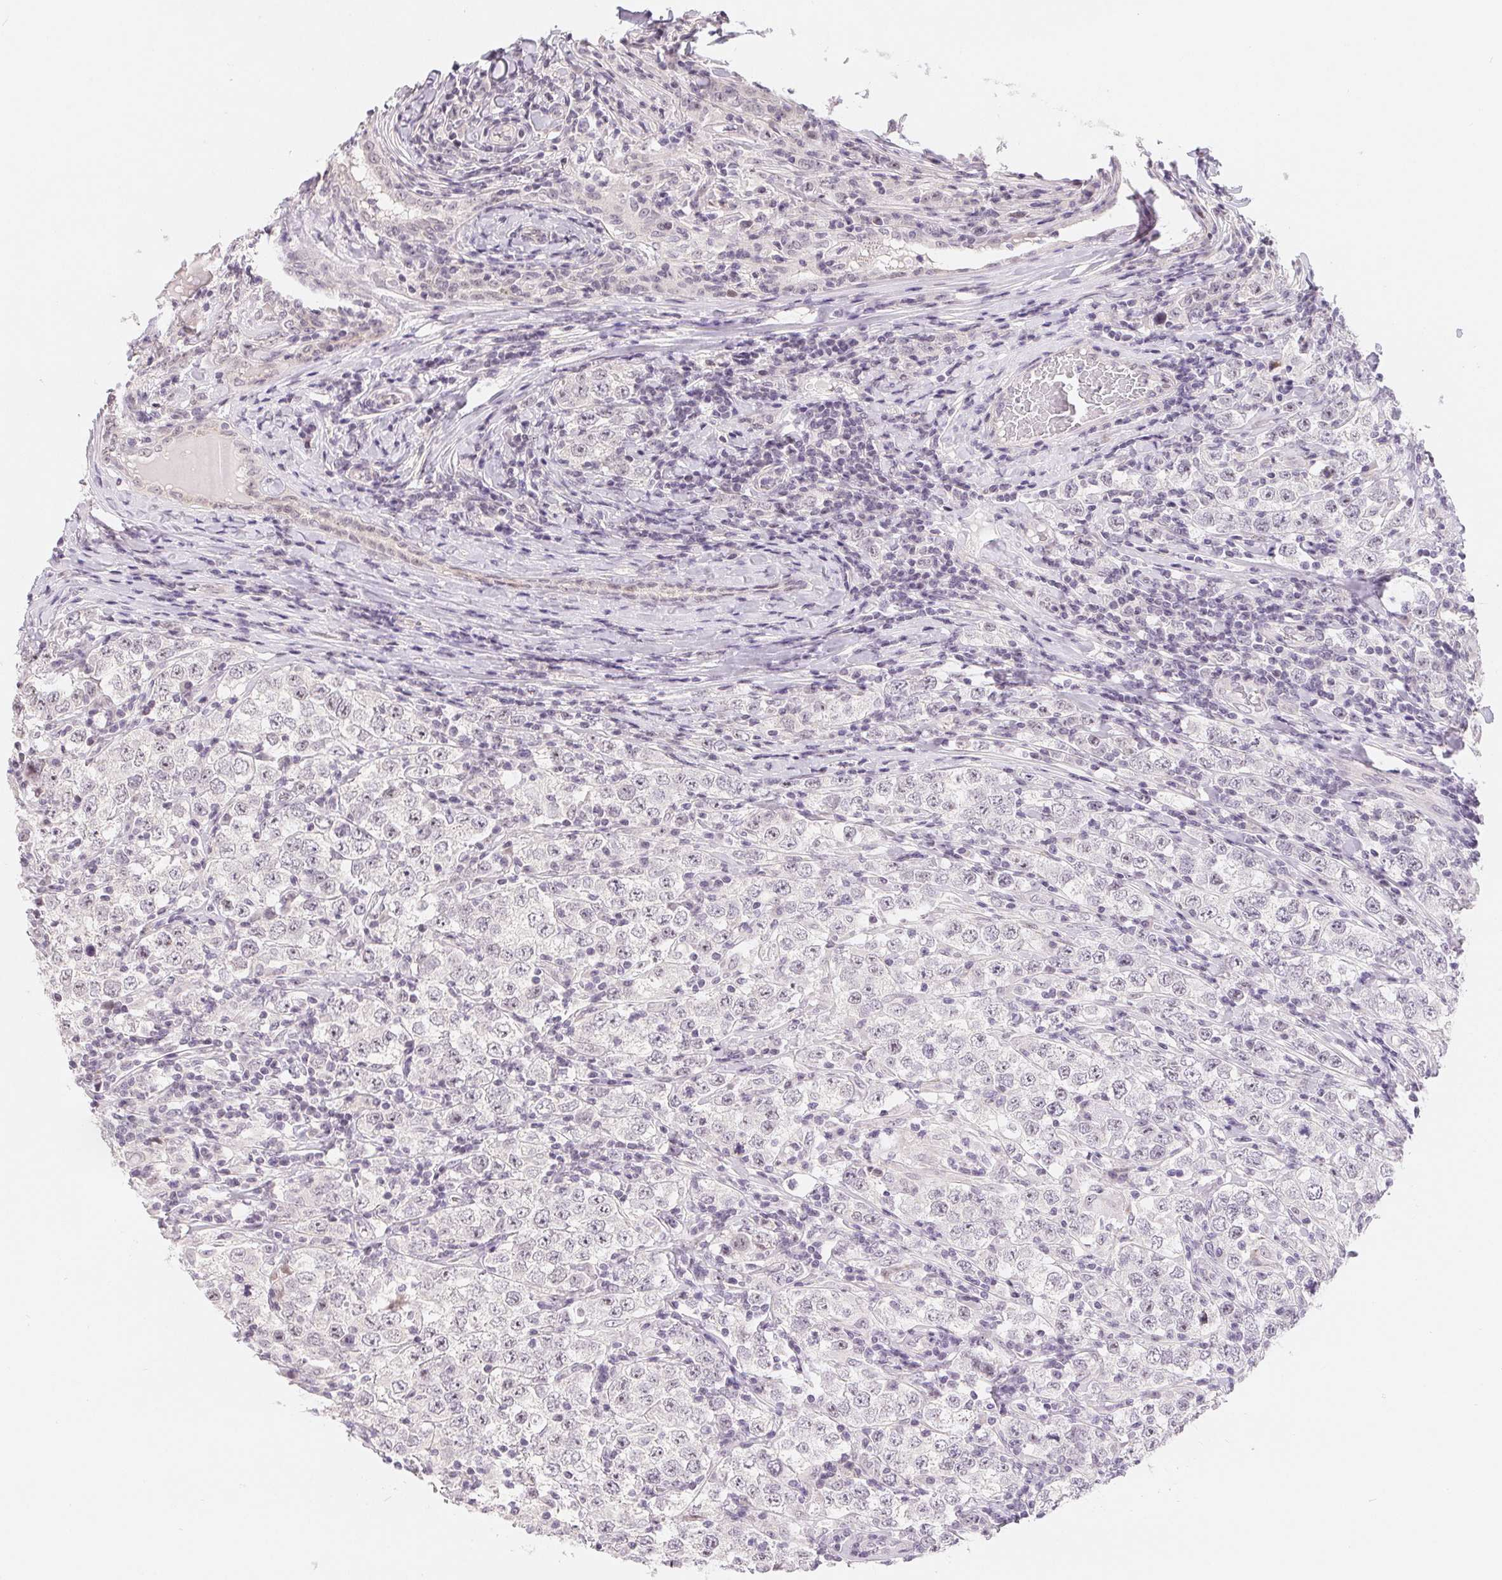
{"staining": {"intensity": "negative", "quantity": "none", "location": "none"}, "tissue": "testis cancer", "cell_type": "Tumor cells", "image_type": "cancer", "snomed": [{"axis": "morphology", "description": "Seminoma, NOS"}, {"axis": "morphology", "description": "Carcinoma, Embryonal, NOS"}, {"axis": "topography", "description": "Testis"}], "caption": "Immunohistochemical staining of testis cancer (seminoma) demonstrates no significant positivity in tumor cells.", "gene": "LCA5L", "patient": {"sex": "male", "age": 41}}